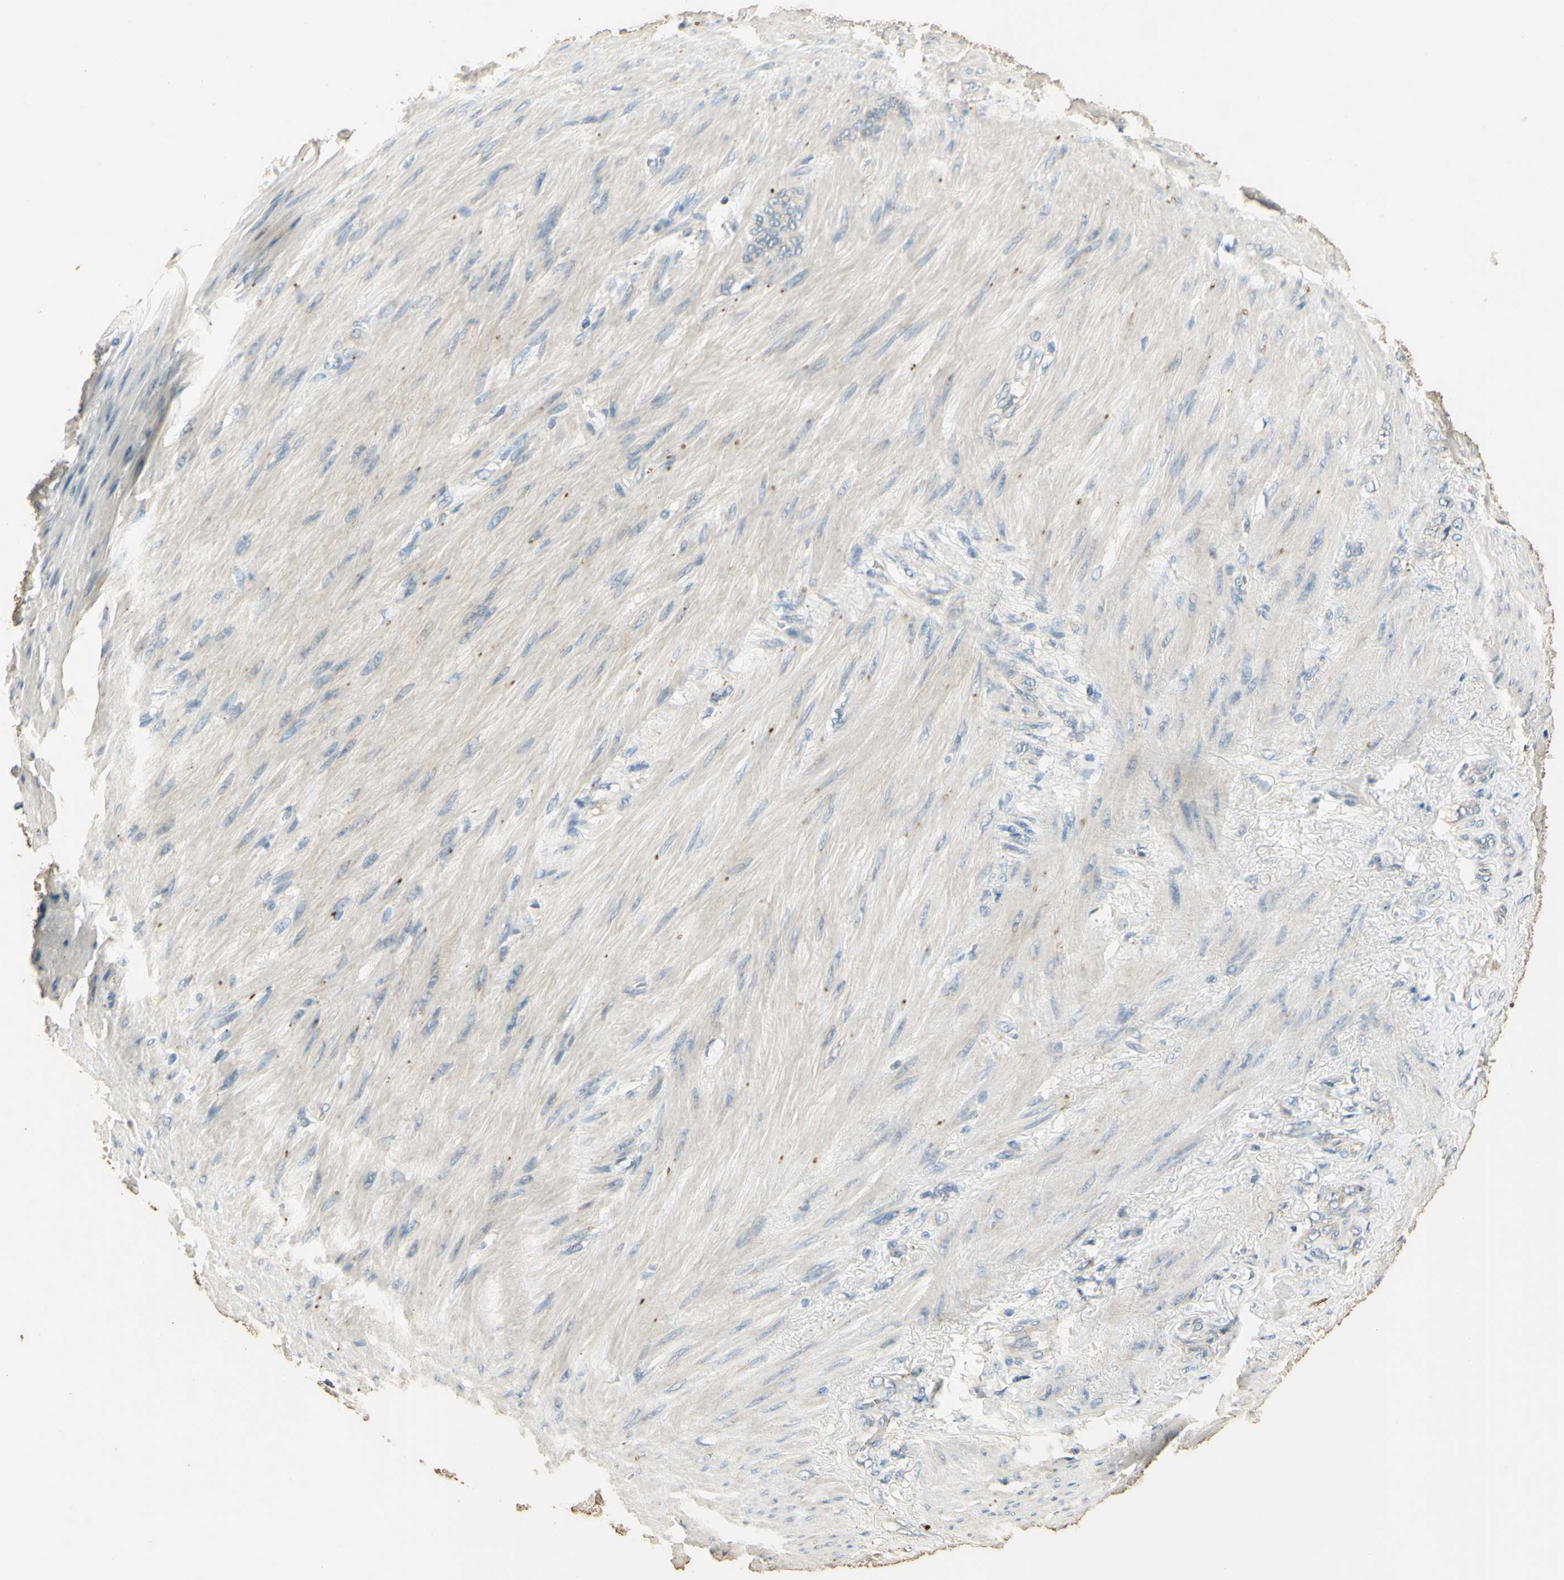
{"staining": {"intensity": "negative", "quantity": "none", "location": "none"}, "tissue": "stomach cancer", "cell_type": "Tumor cells", "image_type": "cancer", "snomed": [{"axis": "morphology", "description": "Adenocarcinoma, NOS"}, {"axis": "topography", "description": "Stomach"}], "caption": "Protein analysis of stomach cancer exhibits no significant expression in tumor cells.", "gene": "ARHGEF17", "patient": {"sex": "male", "age": 82}}